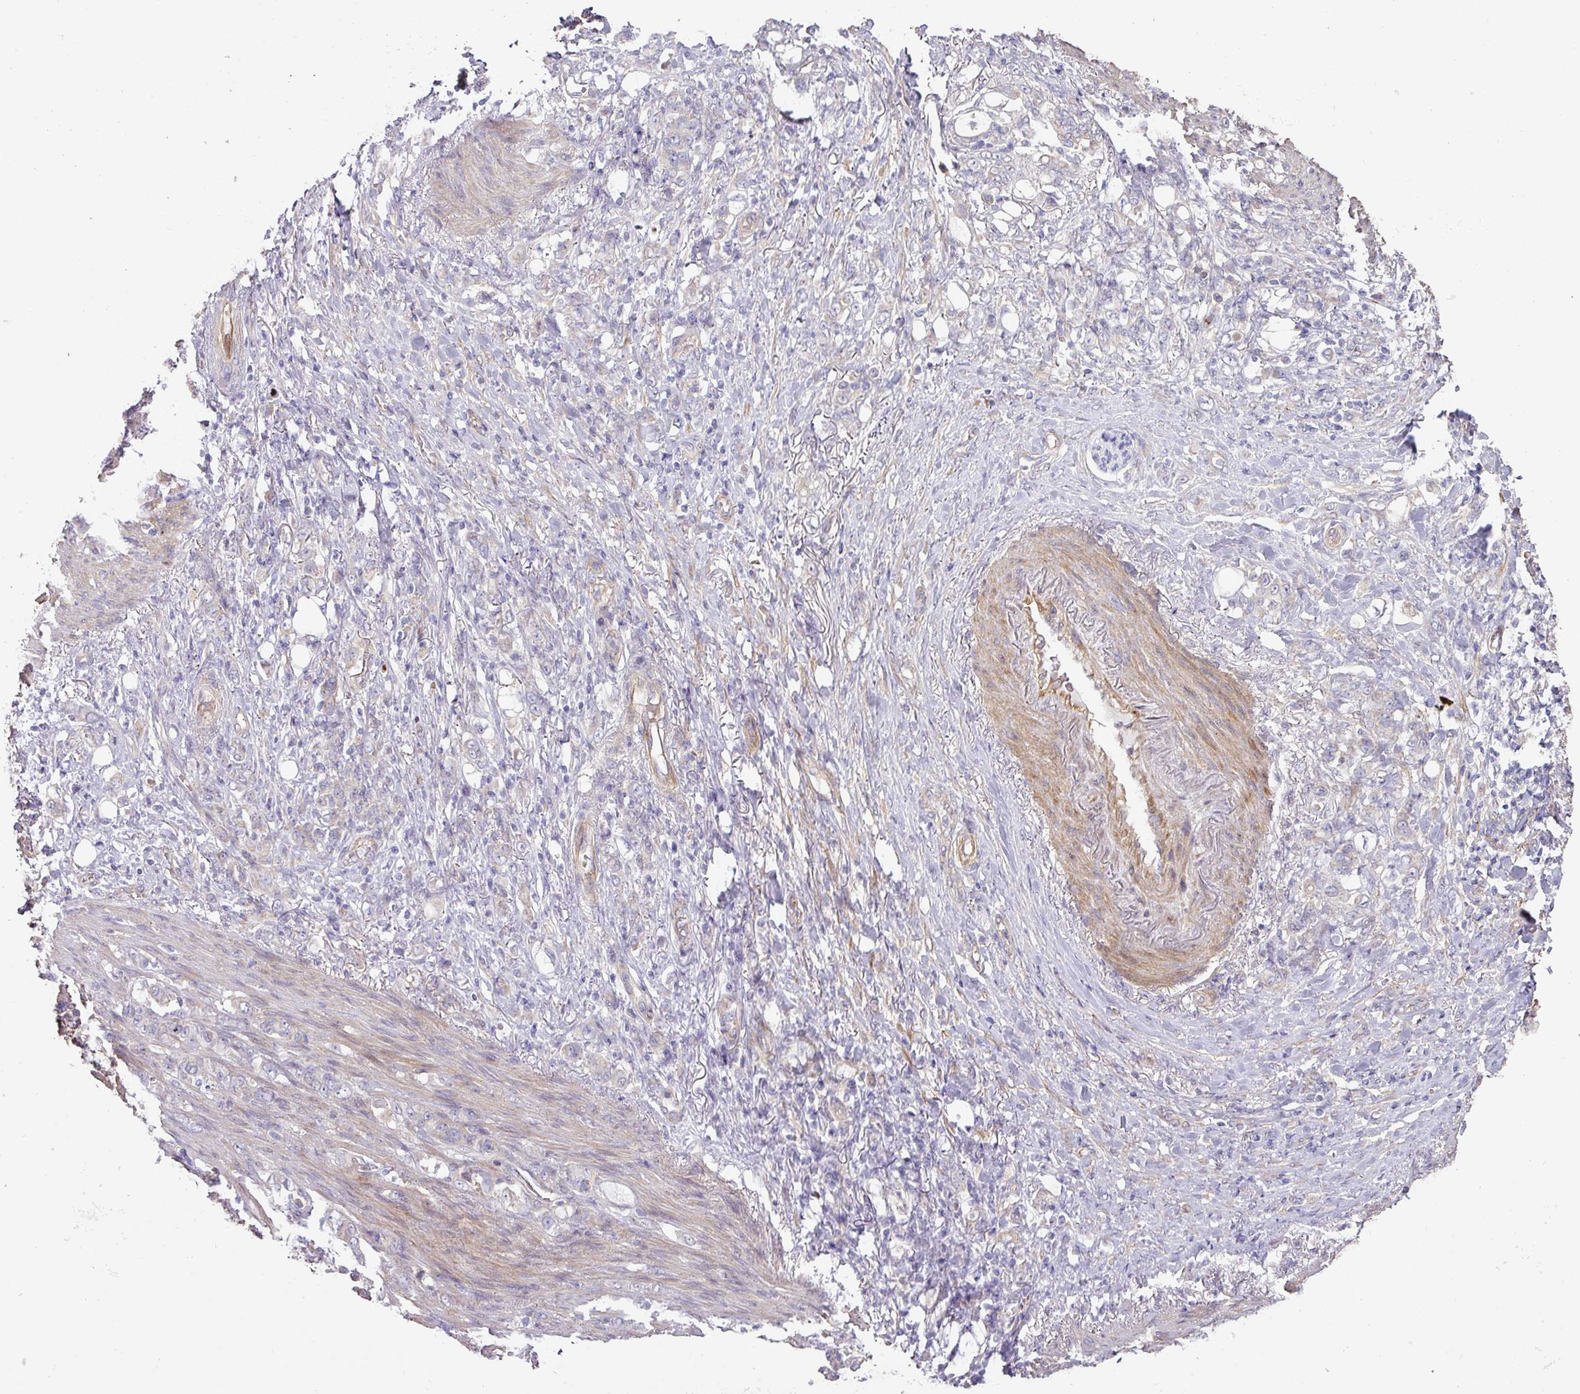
{"staining": {"intensity": "negative", "quantity": "none", "location": "none"}, "tissue": "stomach cancer", "cell_type": "Tumor cells", "image_type": "cancer", "snomed": [{"axis": "morphology", "description": "Adenocarcinoma, NOS"}, {"axis": "topography", "description": "Stomach"}], "caption": "There is no significant positivity in tumor cells of stomach cancer.", "gene": "STK35", "patient": {"sex": "female", "age": 79}}